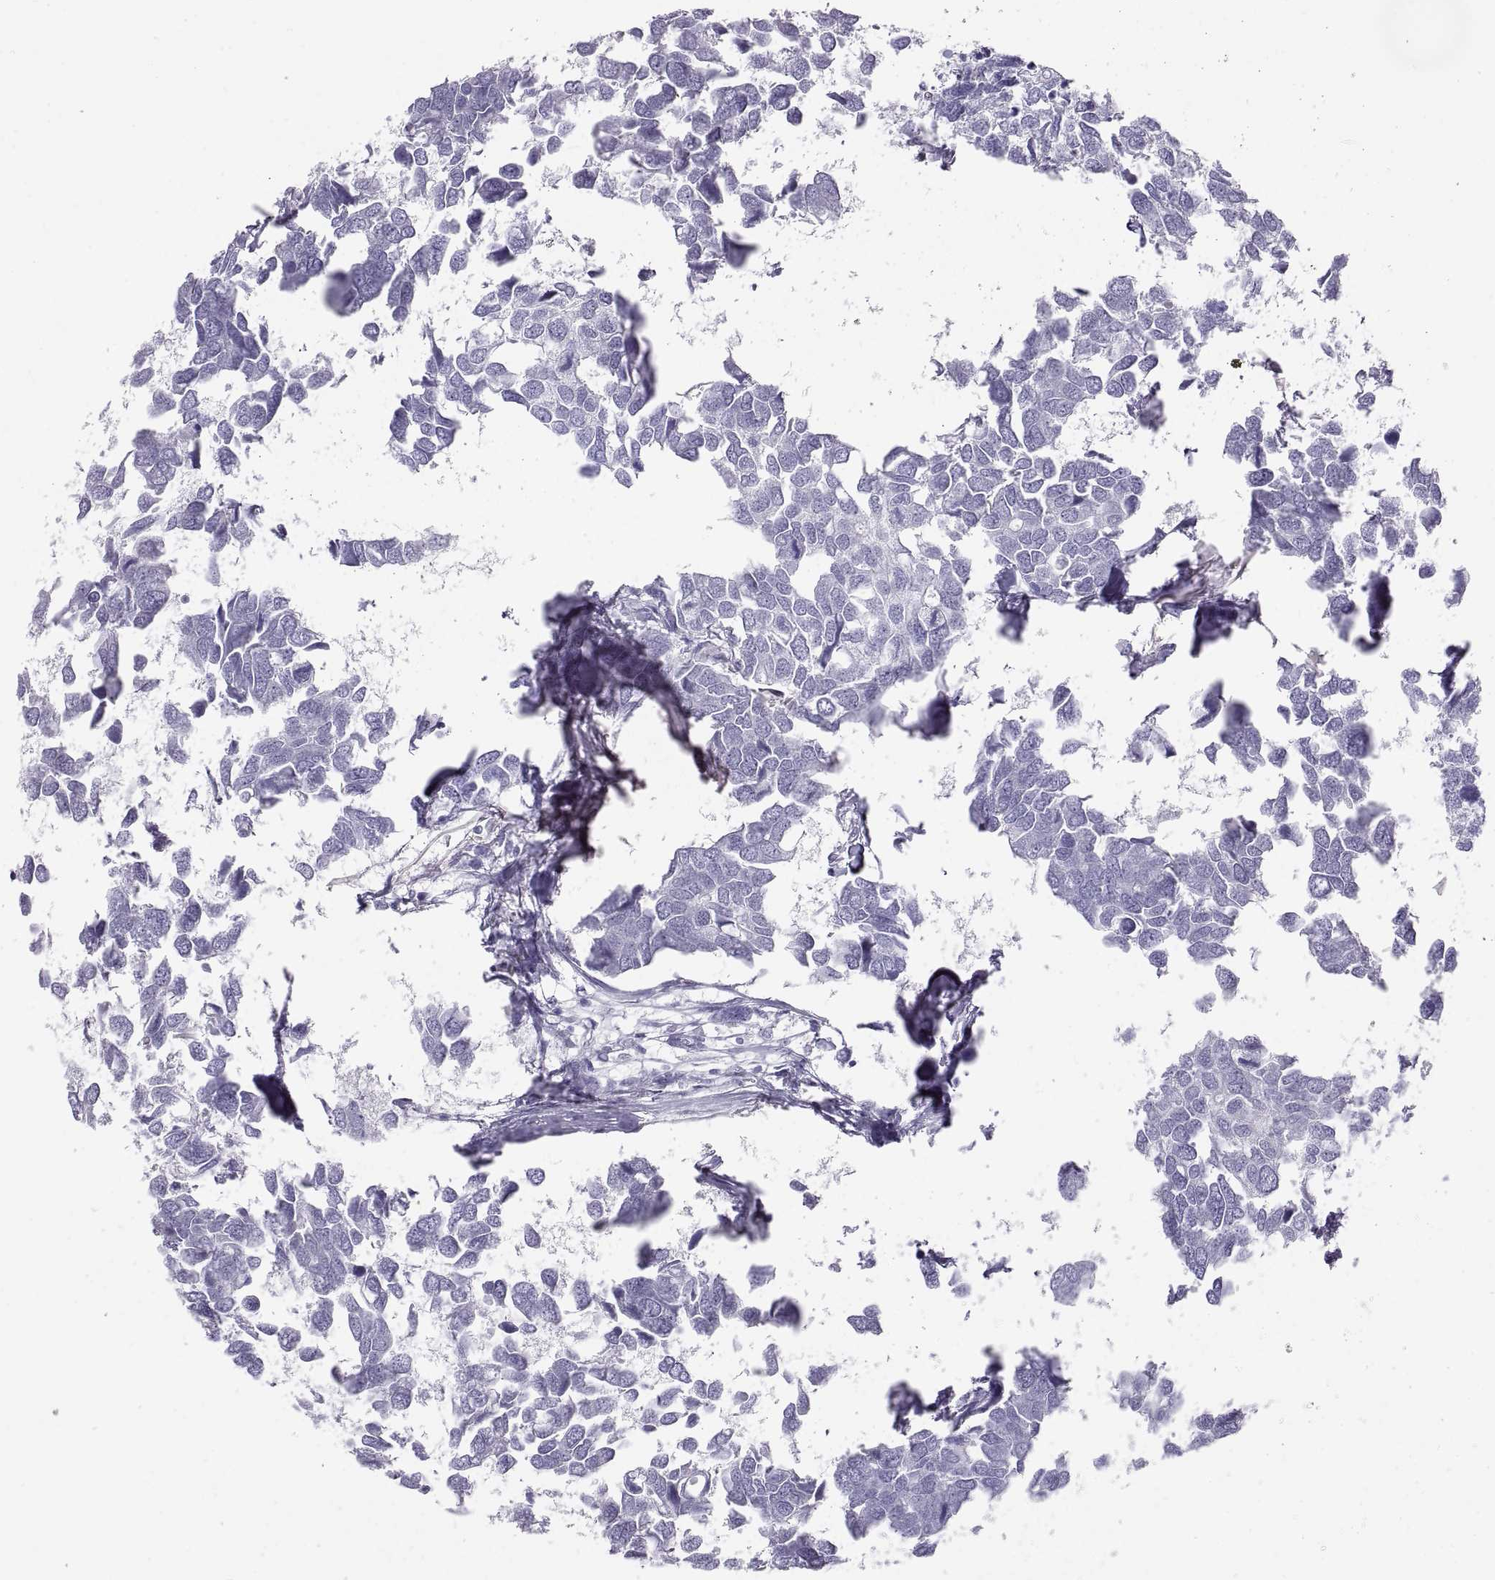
{"staining": {"intensity": "negative", "quantity": "none", "location": "none"}, "tissue": "breast cancer", "cell_type": "Tumor cells", "image_type": "cancer", "snomed": [{"axis": "morphology", "description": "Duct carcinoma"}, {"axis": "topography", "description": "Breast"}], "caption": "This is an immunohistochemistry histopathology image of breast cancer. There is no positivity in tumor cells.", "gene": "SEMG1", "patient": {"sex": "female", "age": 83}}